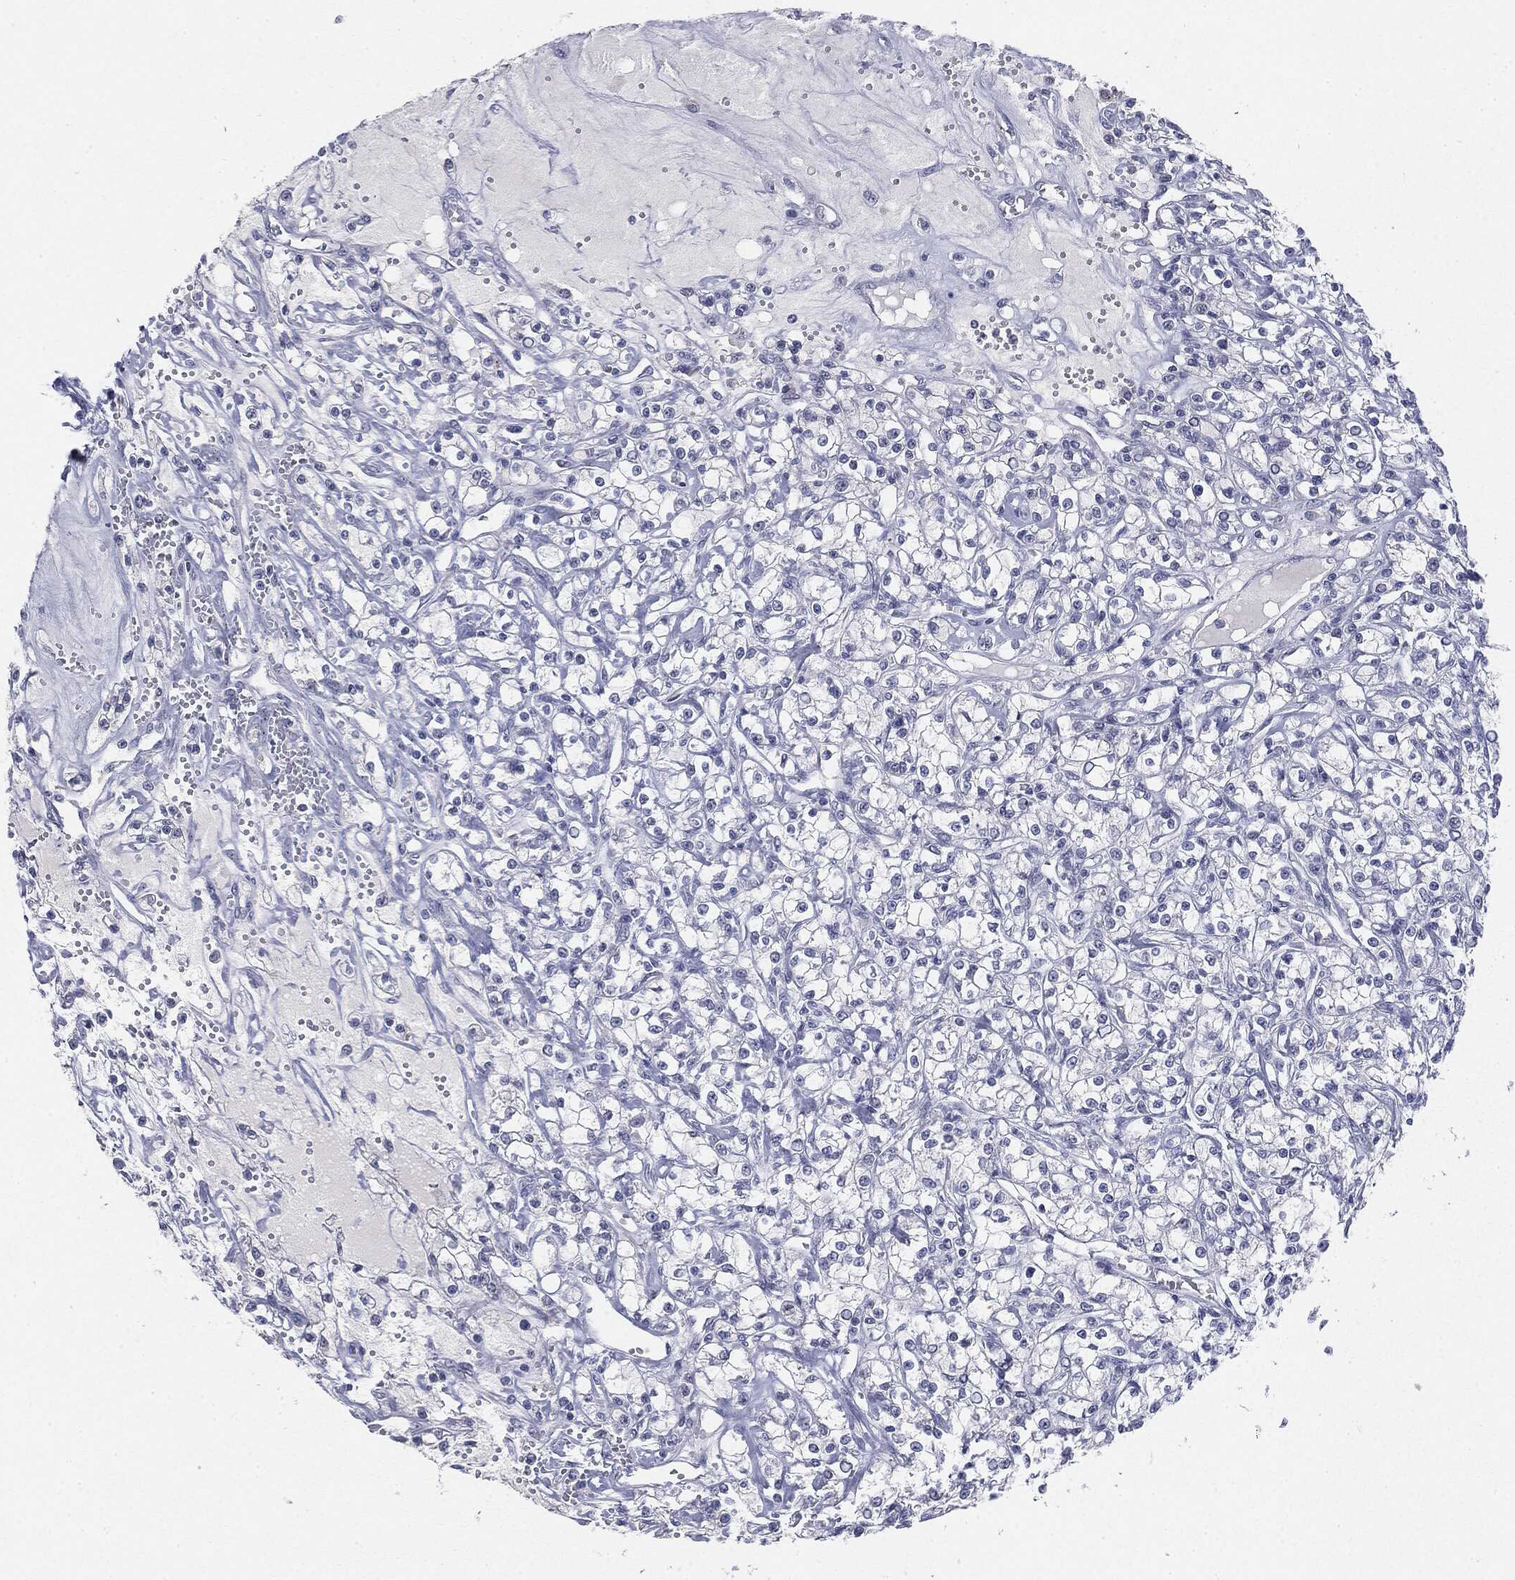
{"staining": {"intensity": "negative", "quantity": "none", "location": "none"}, "tissue": "renal cancer", "cell_type": "Tumor cells", "image_type": "cancer", "snomed": [{"axis": "morphology", "description": "Adenocarcinoma, NOS"}, {"axis": "topography", "description": "Kidney"}], "caption": "Tumor cells are negative for brown protein staining in renal adenocarcinoma.", "gene": "CGB1", "patient": {"sex": "female", "age": 59}}